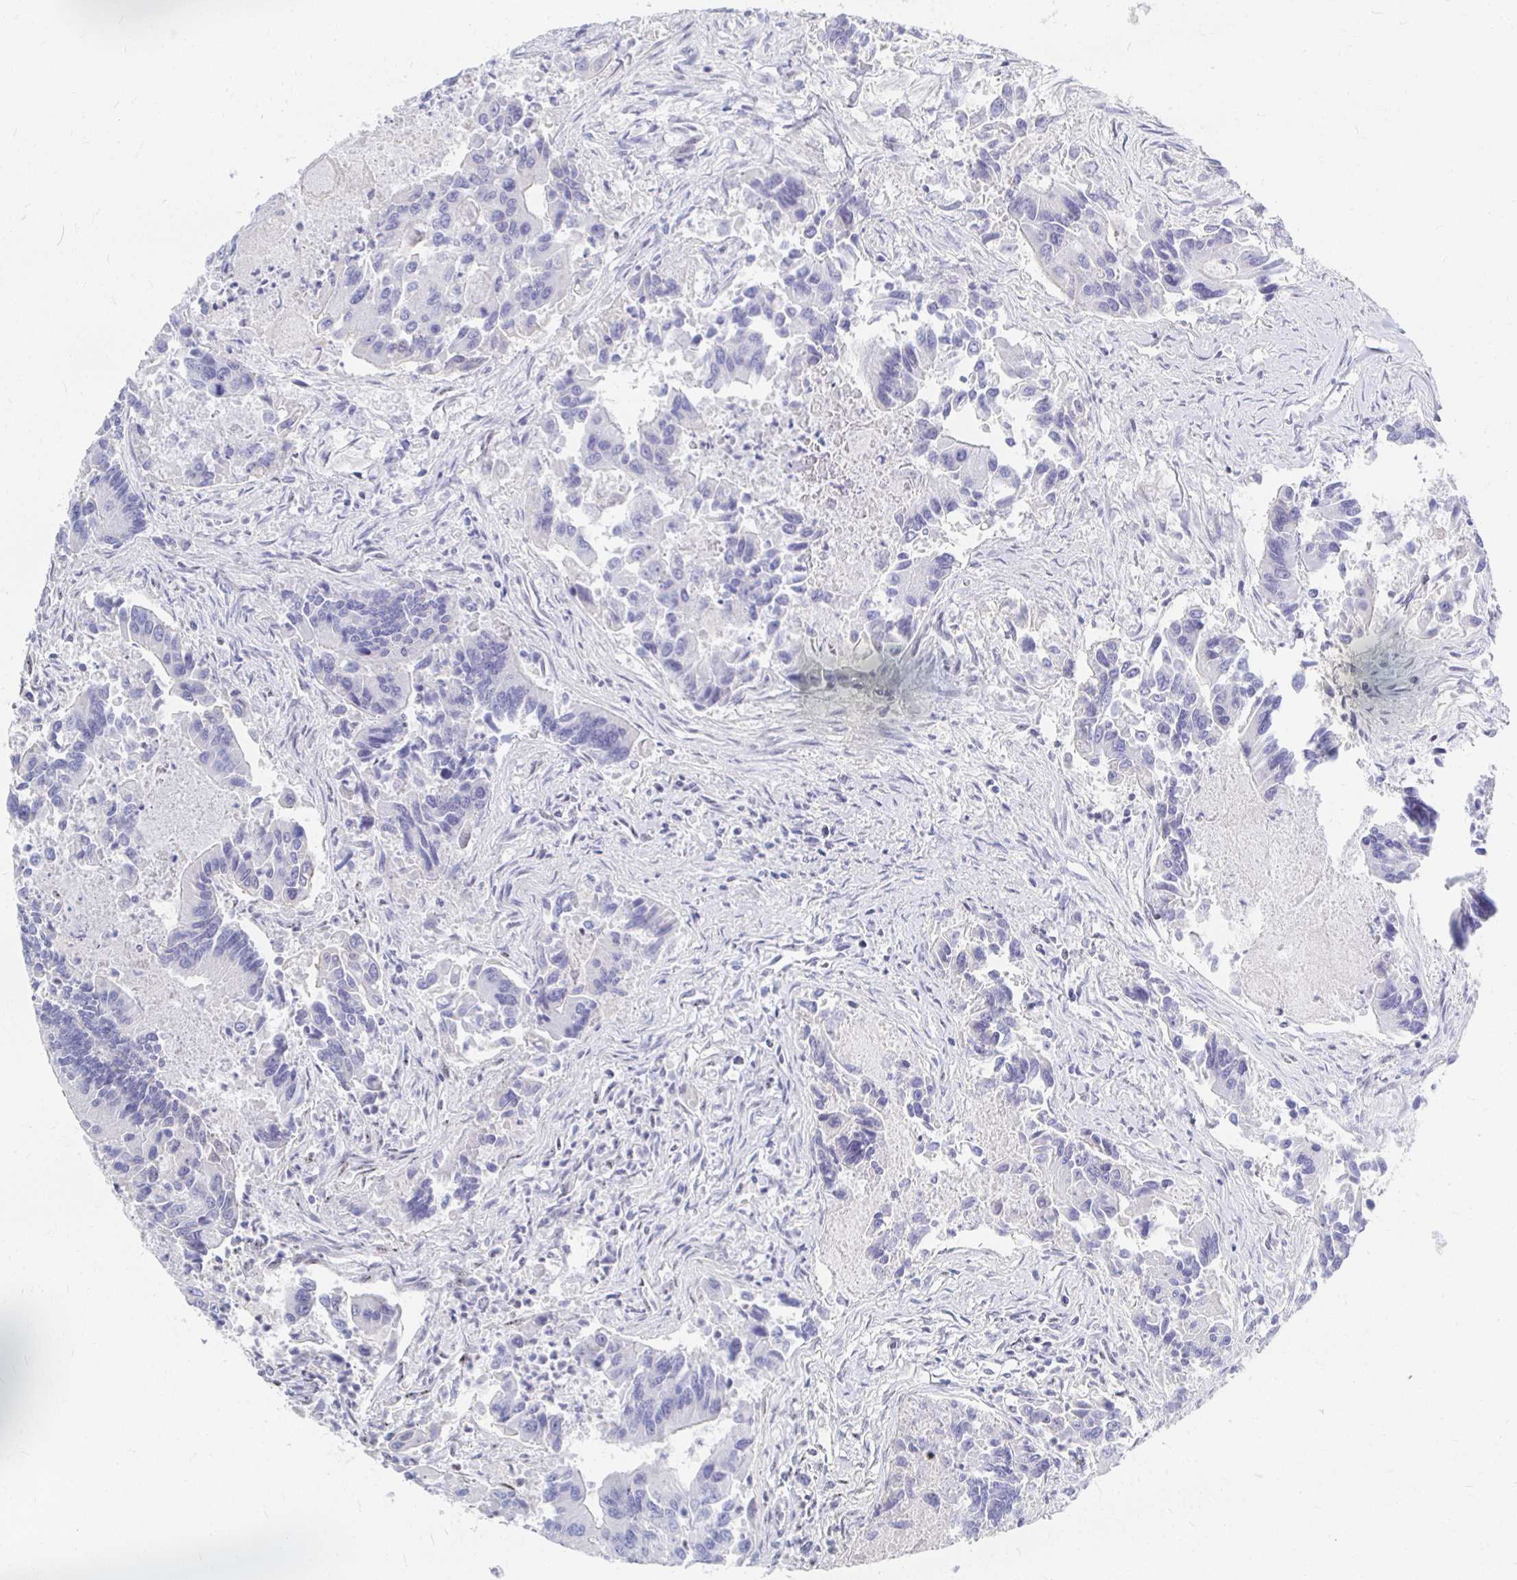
{"staining": {"intensity": "negative", "quantity": "none", "location": "none"}, "tissue": "colorectal cancer", "cell_type": "Tumor cells", "image_type": "cancer", "snomed": [{"axis": "morphology", "description": "Adenocarcinoma, NOS"}, {"axis": "topography", "description": "Colon"}], "caption": "Immunohistochemistry micrograph of neoplastic tissue: human colorectal cancer stained with DAB (3,3'-diaminobenzidine) exhibits no significant protein positivity in tumor cells.", "gene": "CLIC3", "patient": {"sex": "female", "age": 67}}